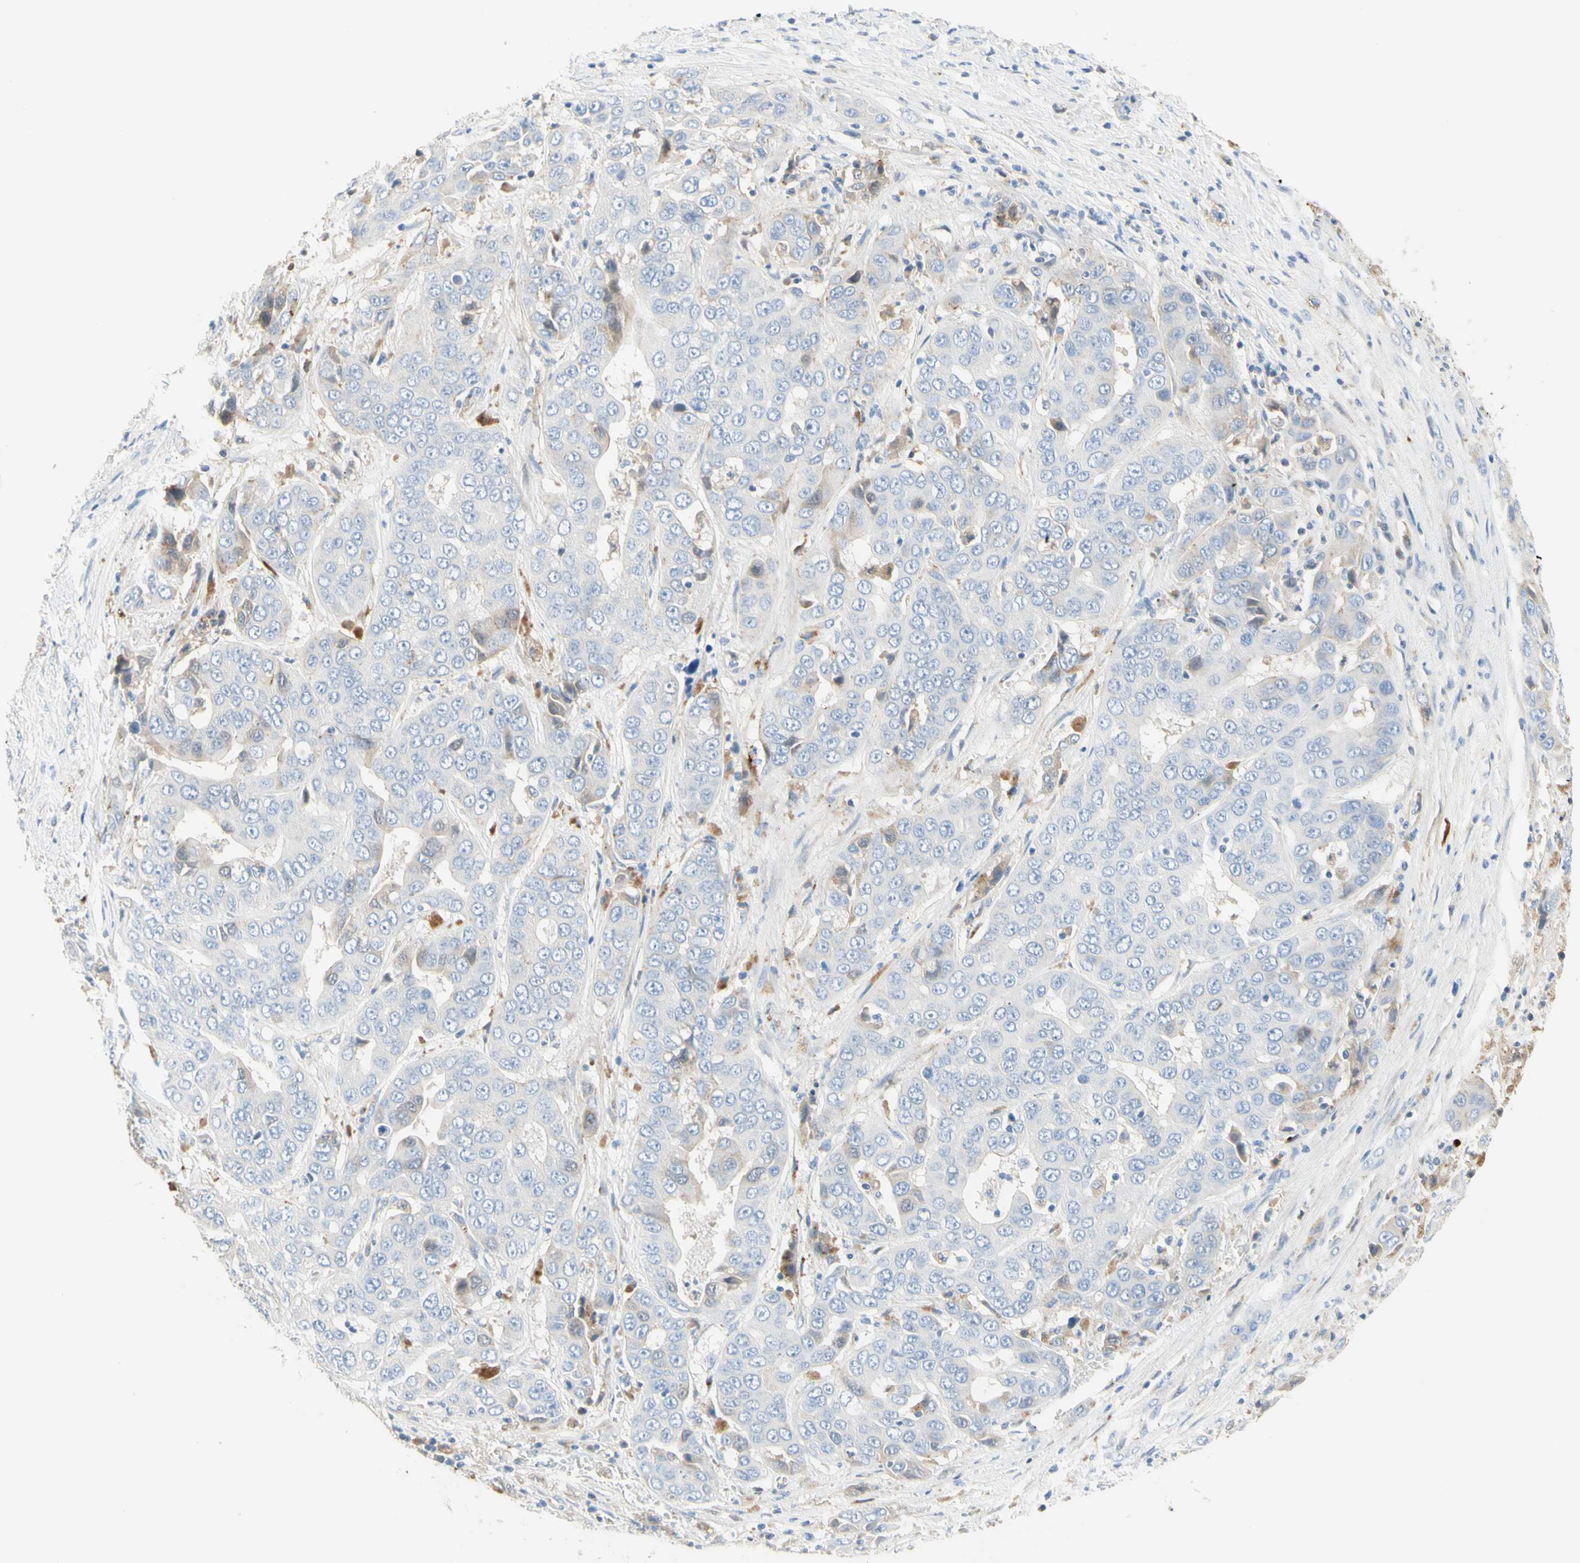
{"staining": {"intensity": "weak", "quantity": "<25%", "location": "cytoplasmic/membranous"}, "tissue": "liver cancer", "cell_type": "Tumor cells", "image_type": "cancer", "snomed": [{"axis": "morphology", "description": "Cholangiocarcinoma"}, {"axis": "topography", "description": "Liver"}], "caption": "Immunohistochemistry (IHC) image of neoplastic tissue: liver cancer stained with DAB exhibits no significant protein staining in tumor cells.", "gene": "NECTIN4", "patient": {"sex": "female", "age": 52}}